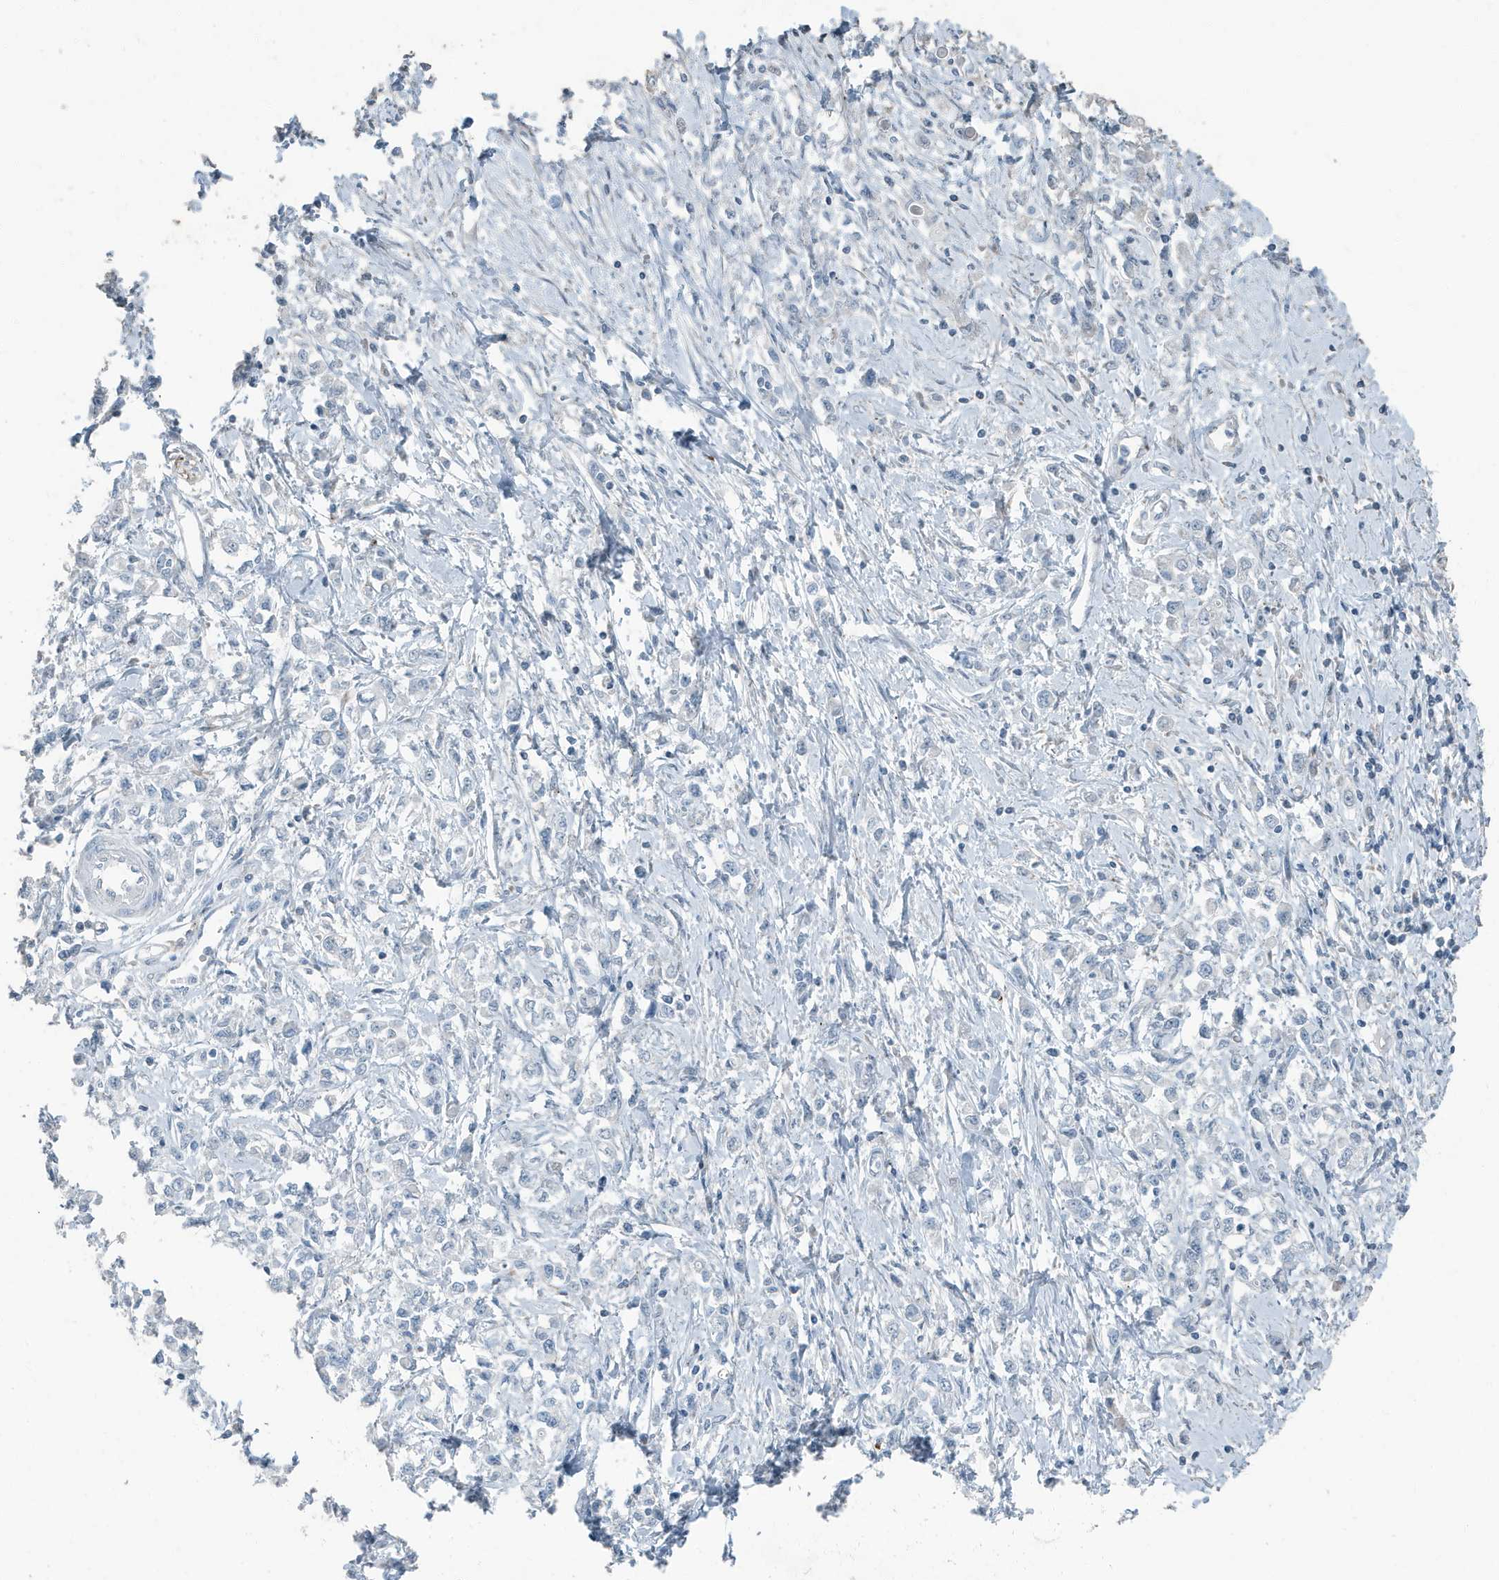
{"staining": {"intensity": "negative", "quantity": "none", "location": "none"}, "tissue": "stomach cancer", "cell_type": "Tumor cells", "image_type": "cancer", "snomed": [{"axis": "morphology", "description": "Adenocarcinoma, NOS"}, {"axis": "topography", "description": "Stomach"}], "caption": "Immunohistochemistry of human stomach cancer exhibits no staining in tumor cells.", "gene": "FAM162A", "patient": {"sex": "female", "age": 76}}